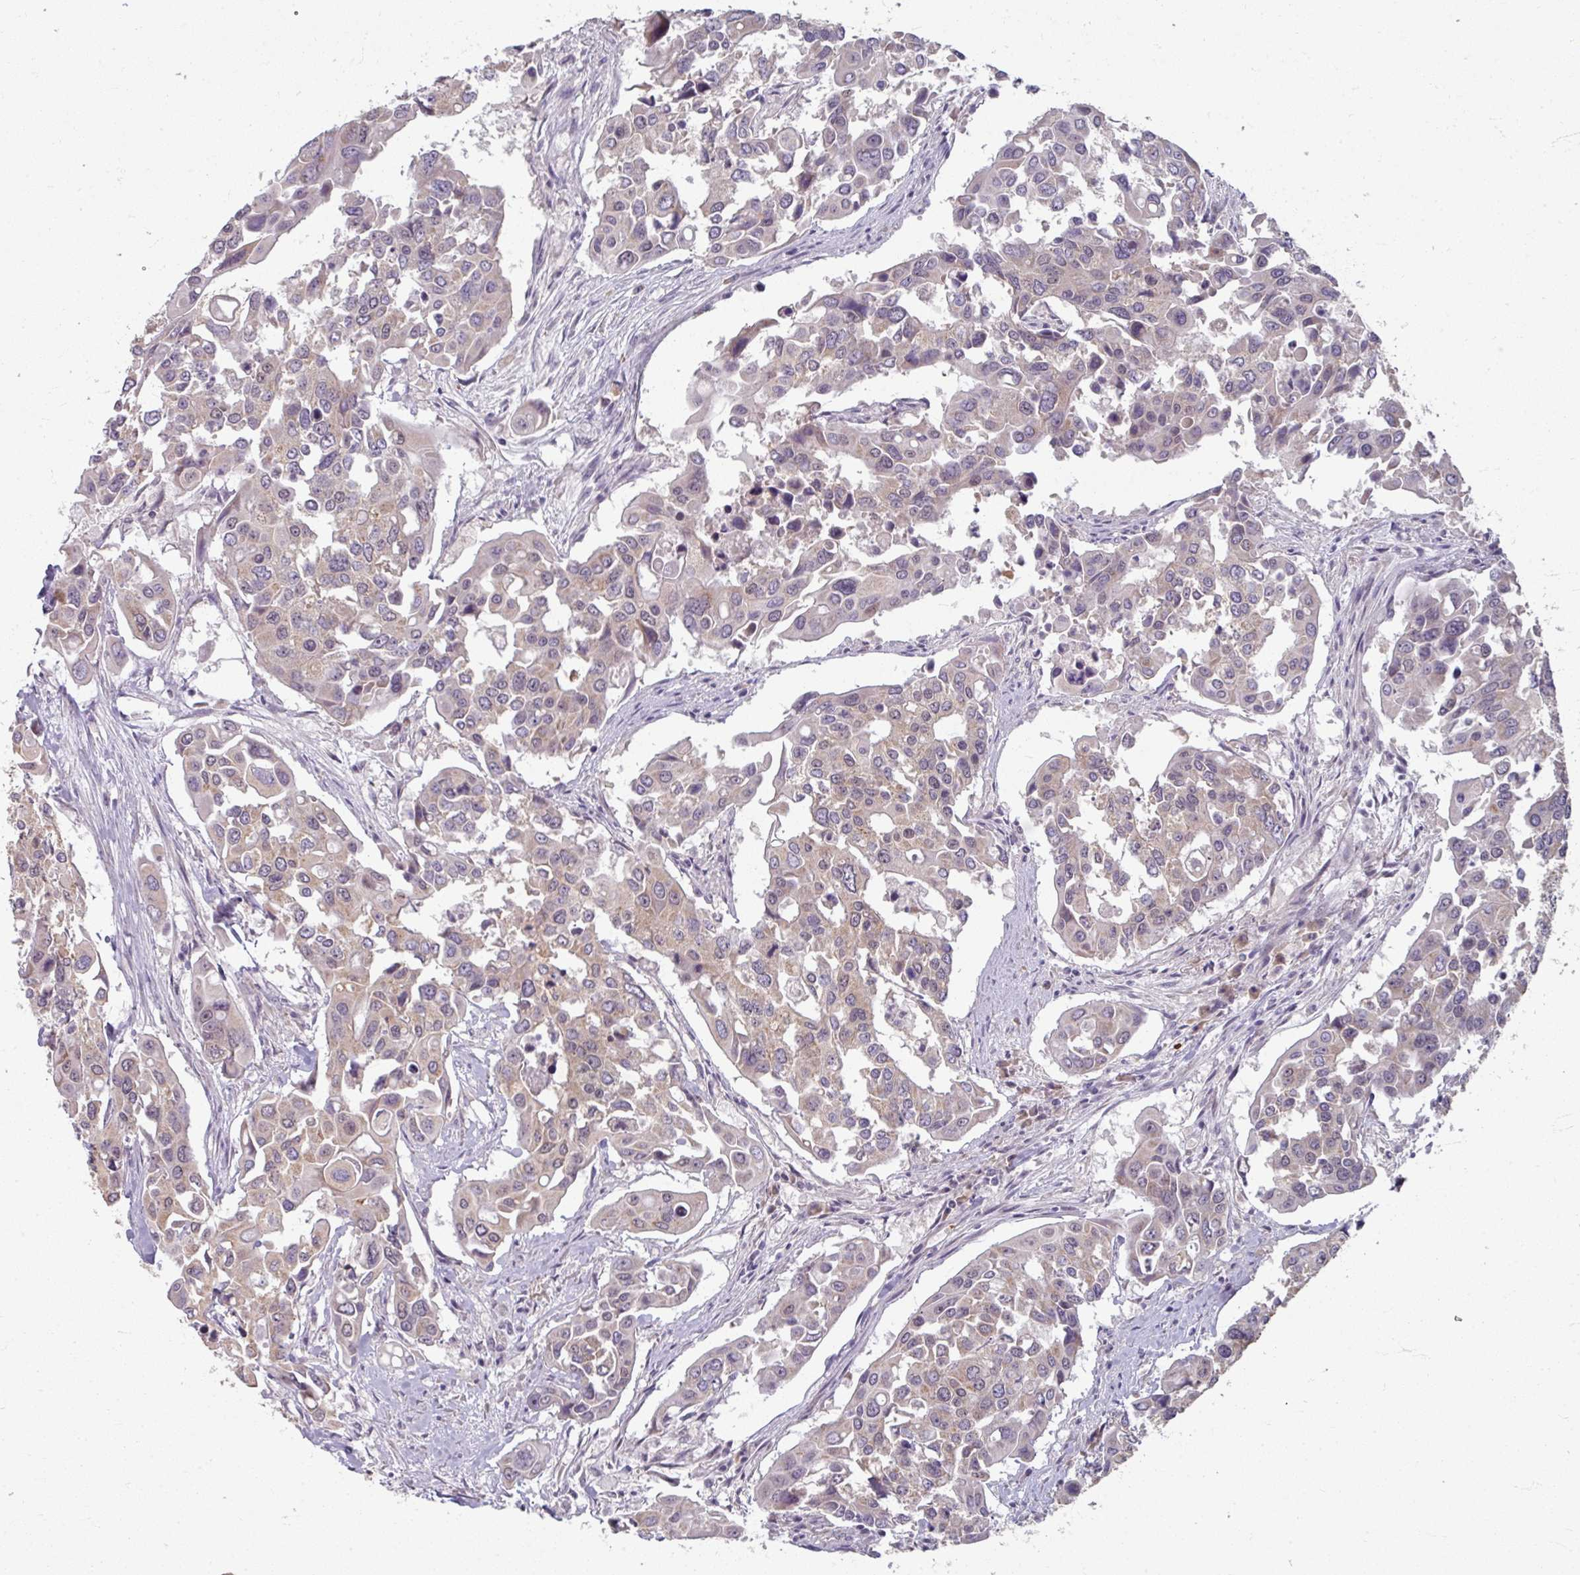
{"staining": {"intensity": "weak", "quantity": "25%-75%", "location": "cytoplasmic/membranous"}, "tissue": "colorectal cancer", "cell_type": "Tumor cells", "image_type": "cancer", "snomed": [{"axis": "morphology", "description": "Adenocarcinoma, NOS"}, {"axis": "topography", "description": "Colon"}], "caption": "A micrograph showing weak cytoplasmic/membranous staining in about 25%-75% of tumor cells in colorectal cancer (adenocarcinoma), as visualized by brown immunohistochemical staining.", "gene": "KMT5C", "patient": {"sex": "male", "age": 77}}